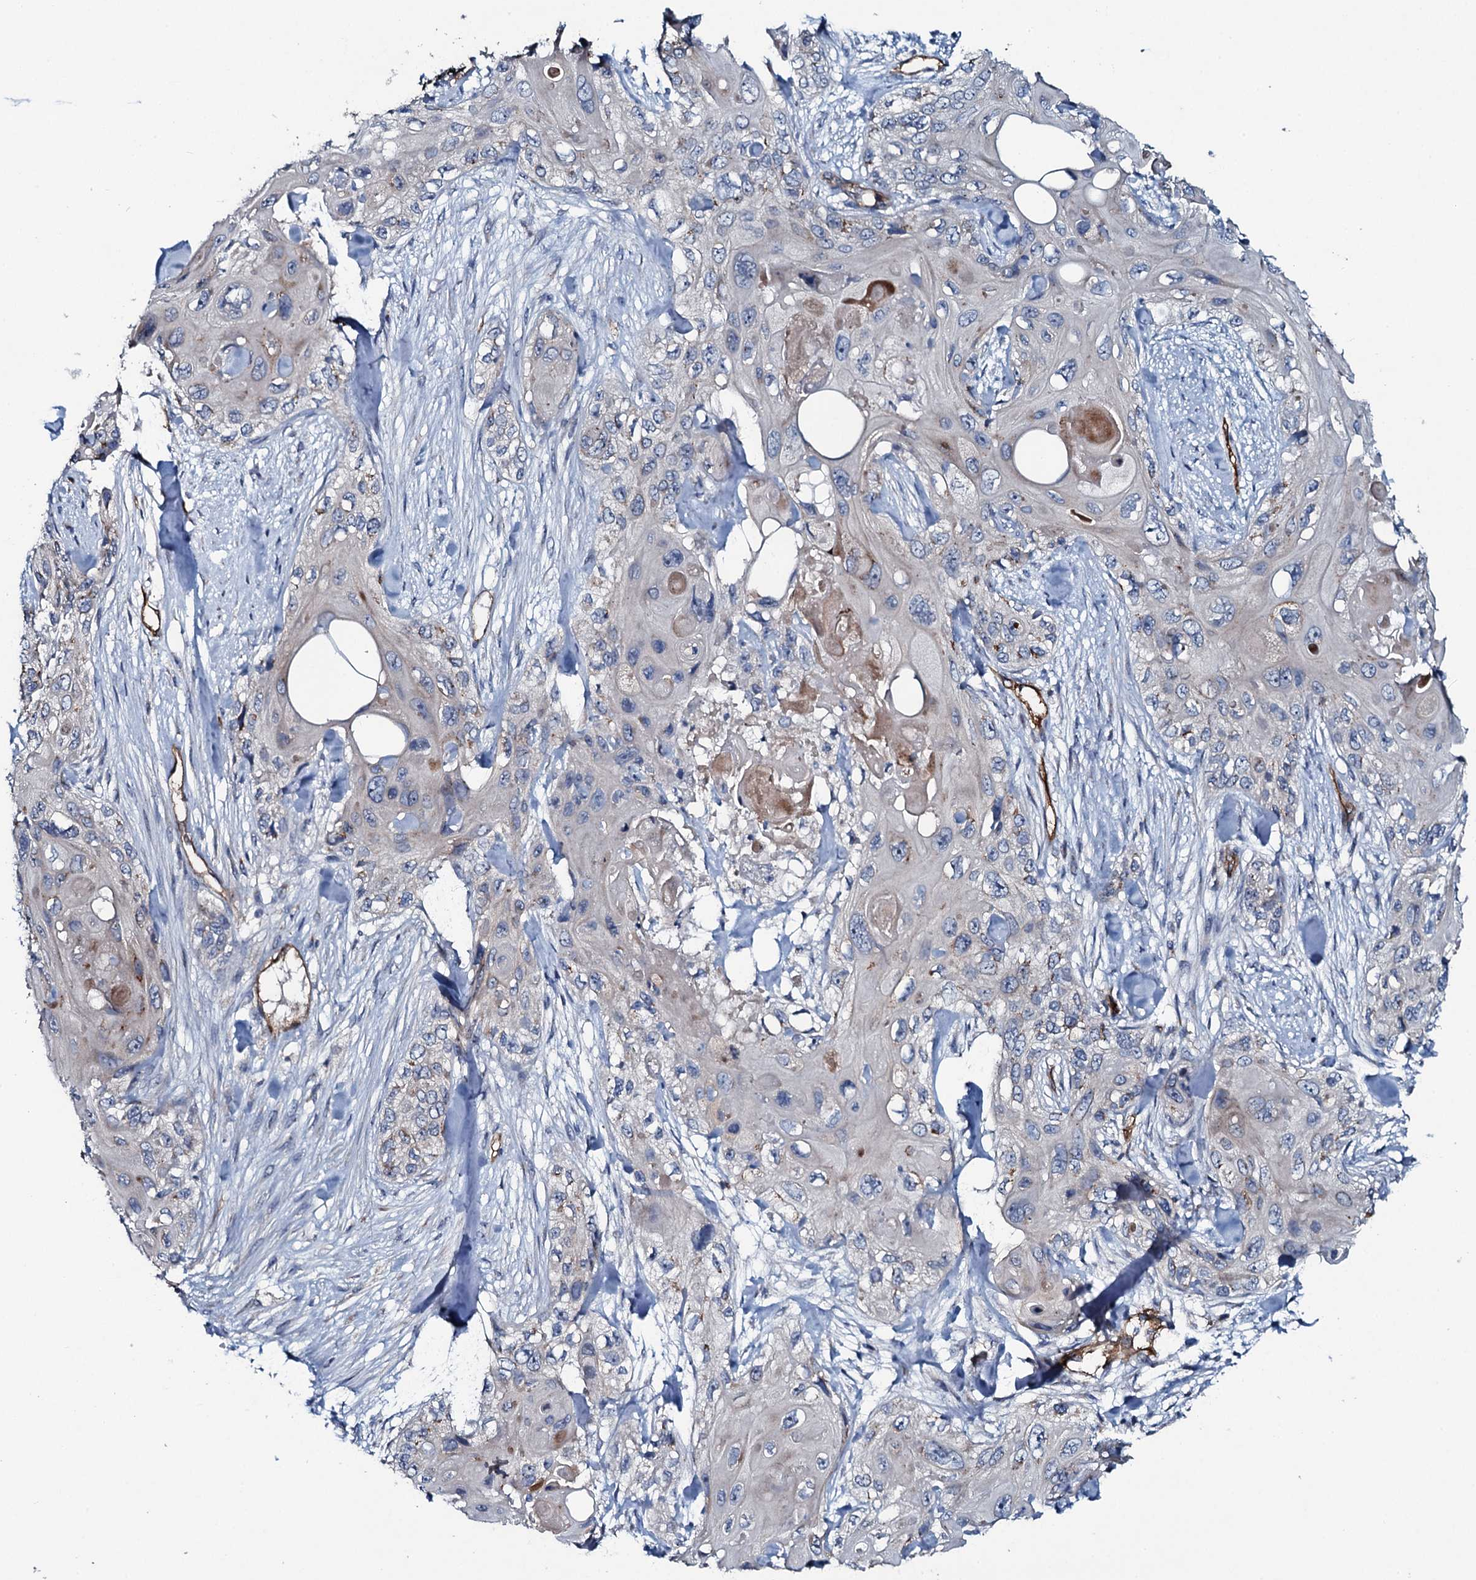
{"staining": {"intensity": "negative", "quantity": "none", "location": "none"}, "tissue": "skin cancer", "cell_type": "Tumor cells", "image_type": "cancer", "snomed": [{"axis": "morphology", "description": "Normal tissue, NOS"}, {"axis": "morphology", "description": "Squamous cell carcinoma, NOS"}, {"axis": "topography", "description": "Skin"}], "caption": "An immunohistochemistry micrograph of skin cancer is shown. There is no staining in tumor cells of skin cancer. (DAB (3,3'-diaminobenzidine) immunohistochemistry (IHC) visualized using brightfield microscopy, high magnification).", "gene": "CLEC14A", "patient": {"sex": "male", "age": 72}}